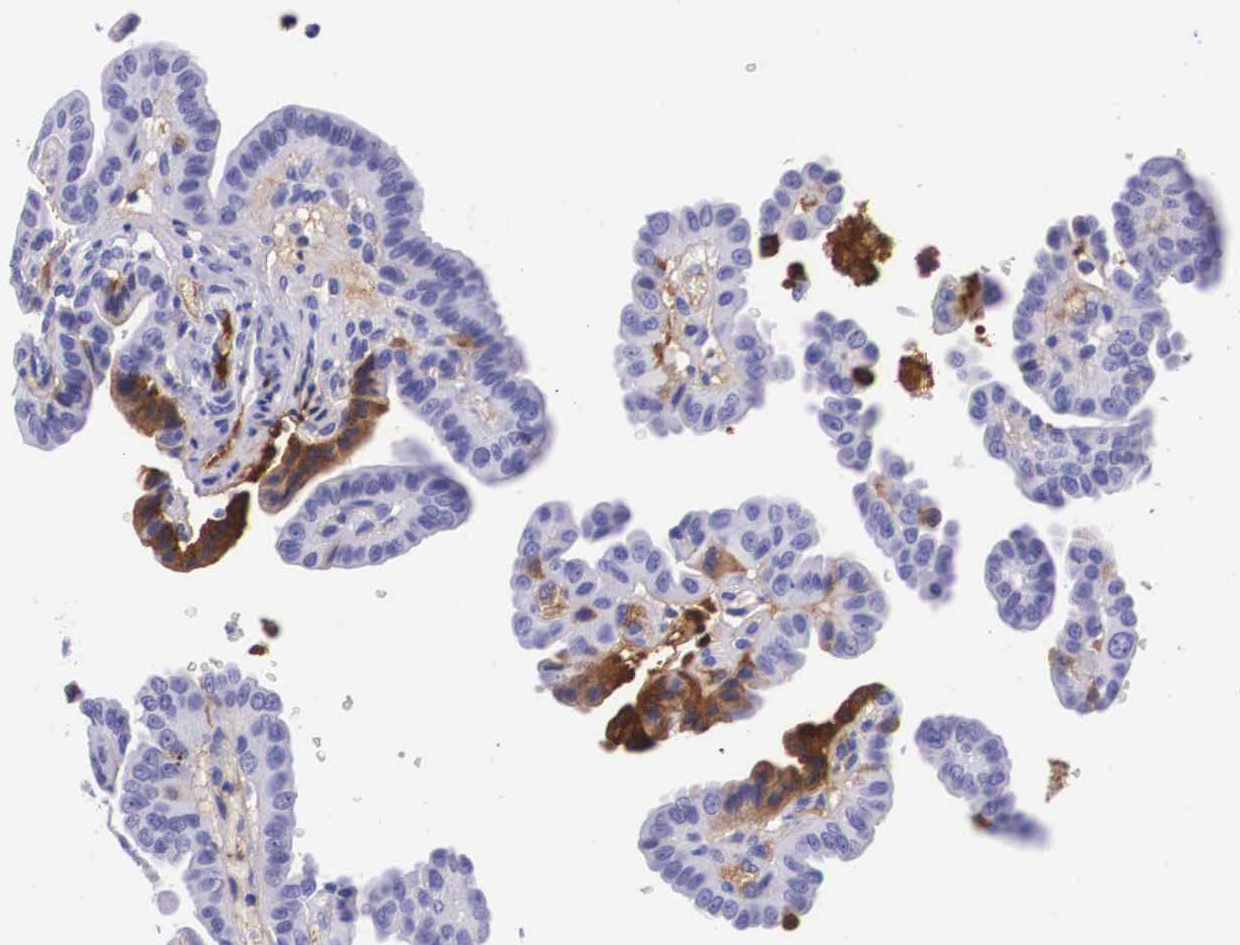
{"staining": {"intensity": "negative", "quantity": "none", "location": "none"}, "tissue": "thyroid cancer", "cell_type": "Tumor cells", "image_type": "cancer", "snomed": [{"axis": "morphology", "description": "Papillary adenocarcinoma, NOS"}, {"axis": "topography", "description": "Thyroid gland"}], "caption": "Thyroid papillary adenocarcinoma stained for a protein using immunohistochemistry (IHC) reveals no staining tumor cells.", "gene": "PLG", "patient": {"sex": "male", "age": 87}}